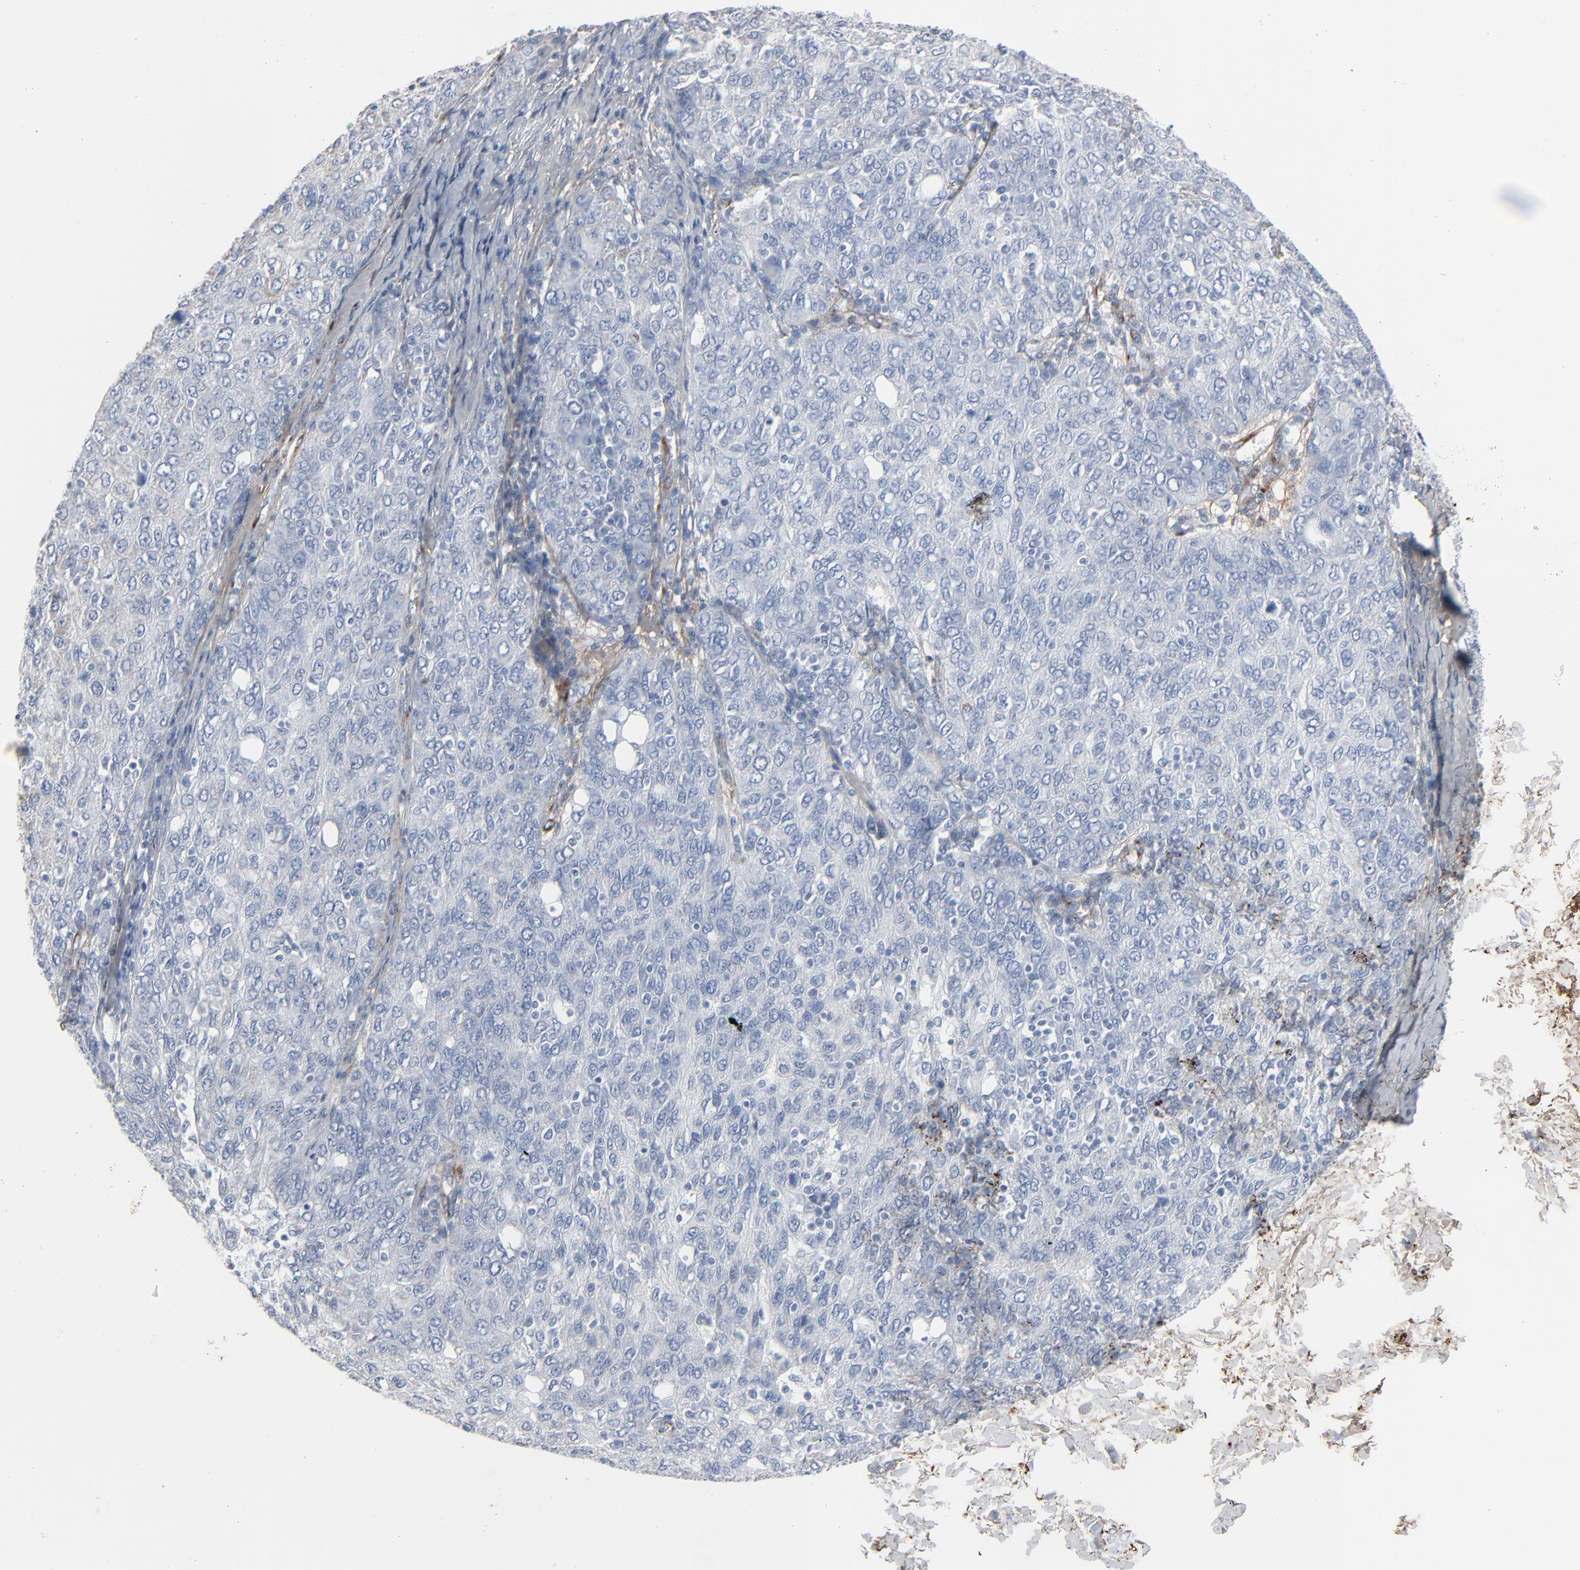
{"staining": {"intensity": "negative", "quantity": "none", "location": "none"}, "tissue": "ovarian cancer", "cell_type": "Tumor cells", "image_type": "cancer", "snomed": [{"axis": "morphology", "description": "Carcinoma, endometroid"}, {"axis": "topography", "description": "Ovary"}], "caption": "A micrograph of human ovarian cancer (endometroid carcinoma) is negative for staining in tumor cells.", "gene": "BGN", "patient": {"sex": "female", "age": 50}}